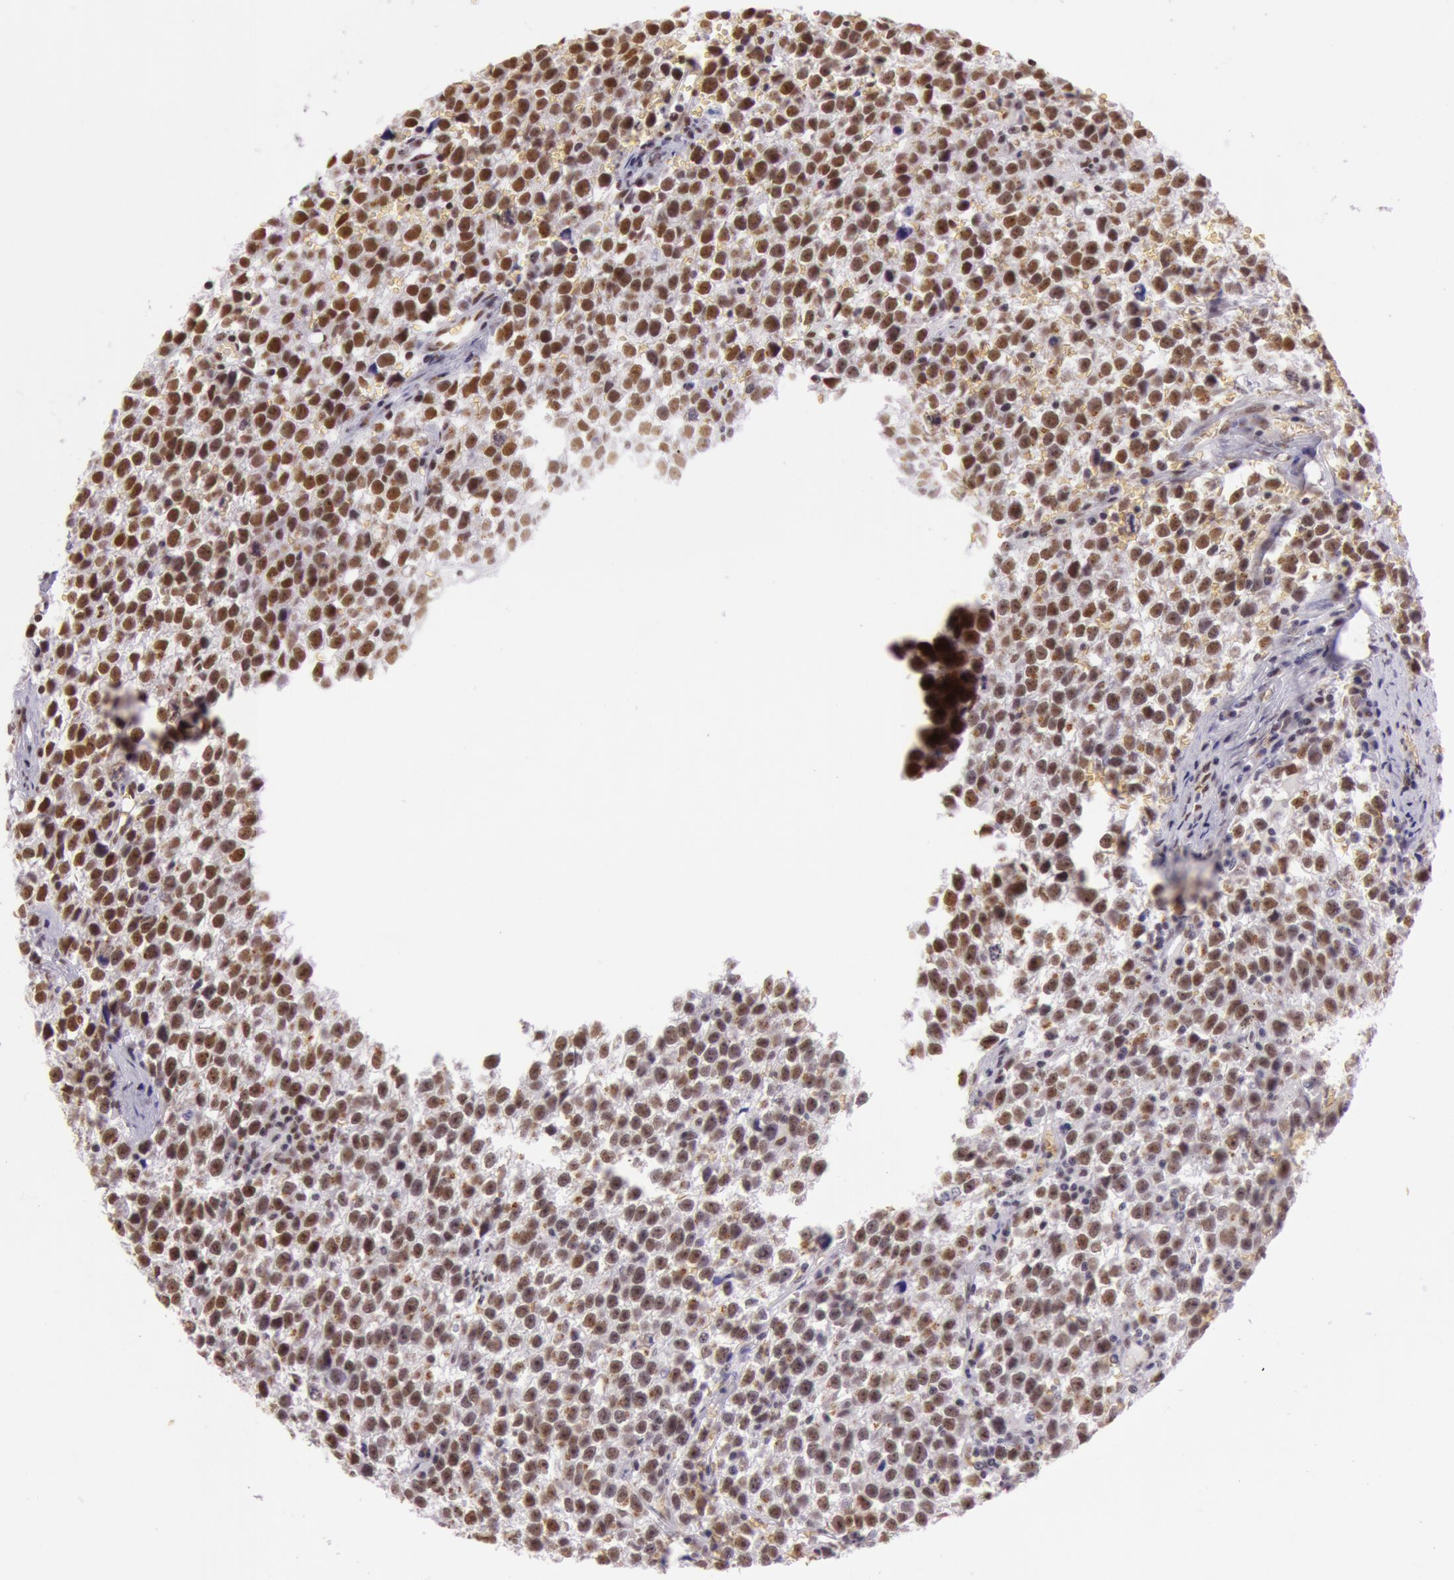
{"staining": {"intensity": "strong", "quantity": ">75%", "location": "nuclear"}, "tissue": "testis cancer", "cell_type": "Tumor cells", "image_type": "cancer", "snomed": [{"axis": "morphology", "description": "Seminoma, NOS"}, {"axis": "topography", "description": "Testis"}], "caption": "IHC photomicrograph of neoplastic tissue: testis cancer stained using immunohistochemistry (IHC) demonstrates high levels of strong protein expression localized specifically in the nuclear of tumor cells, appearing as a nuclear brown color.", "gene": "NBN", "patient": {"sex": "male", "age": 35}}